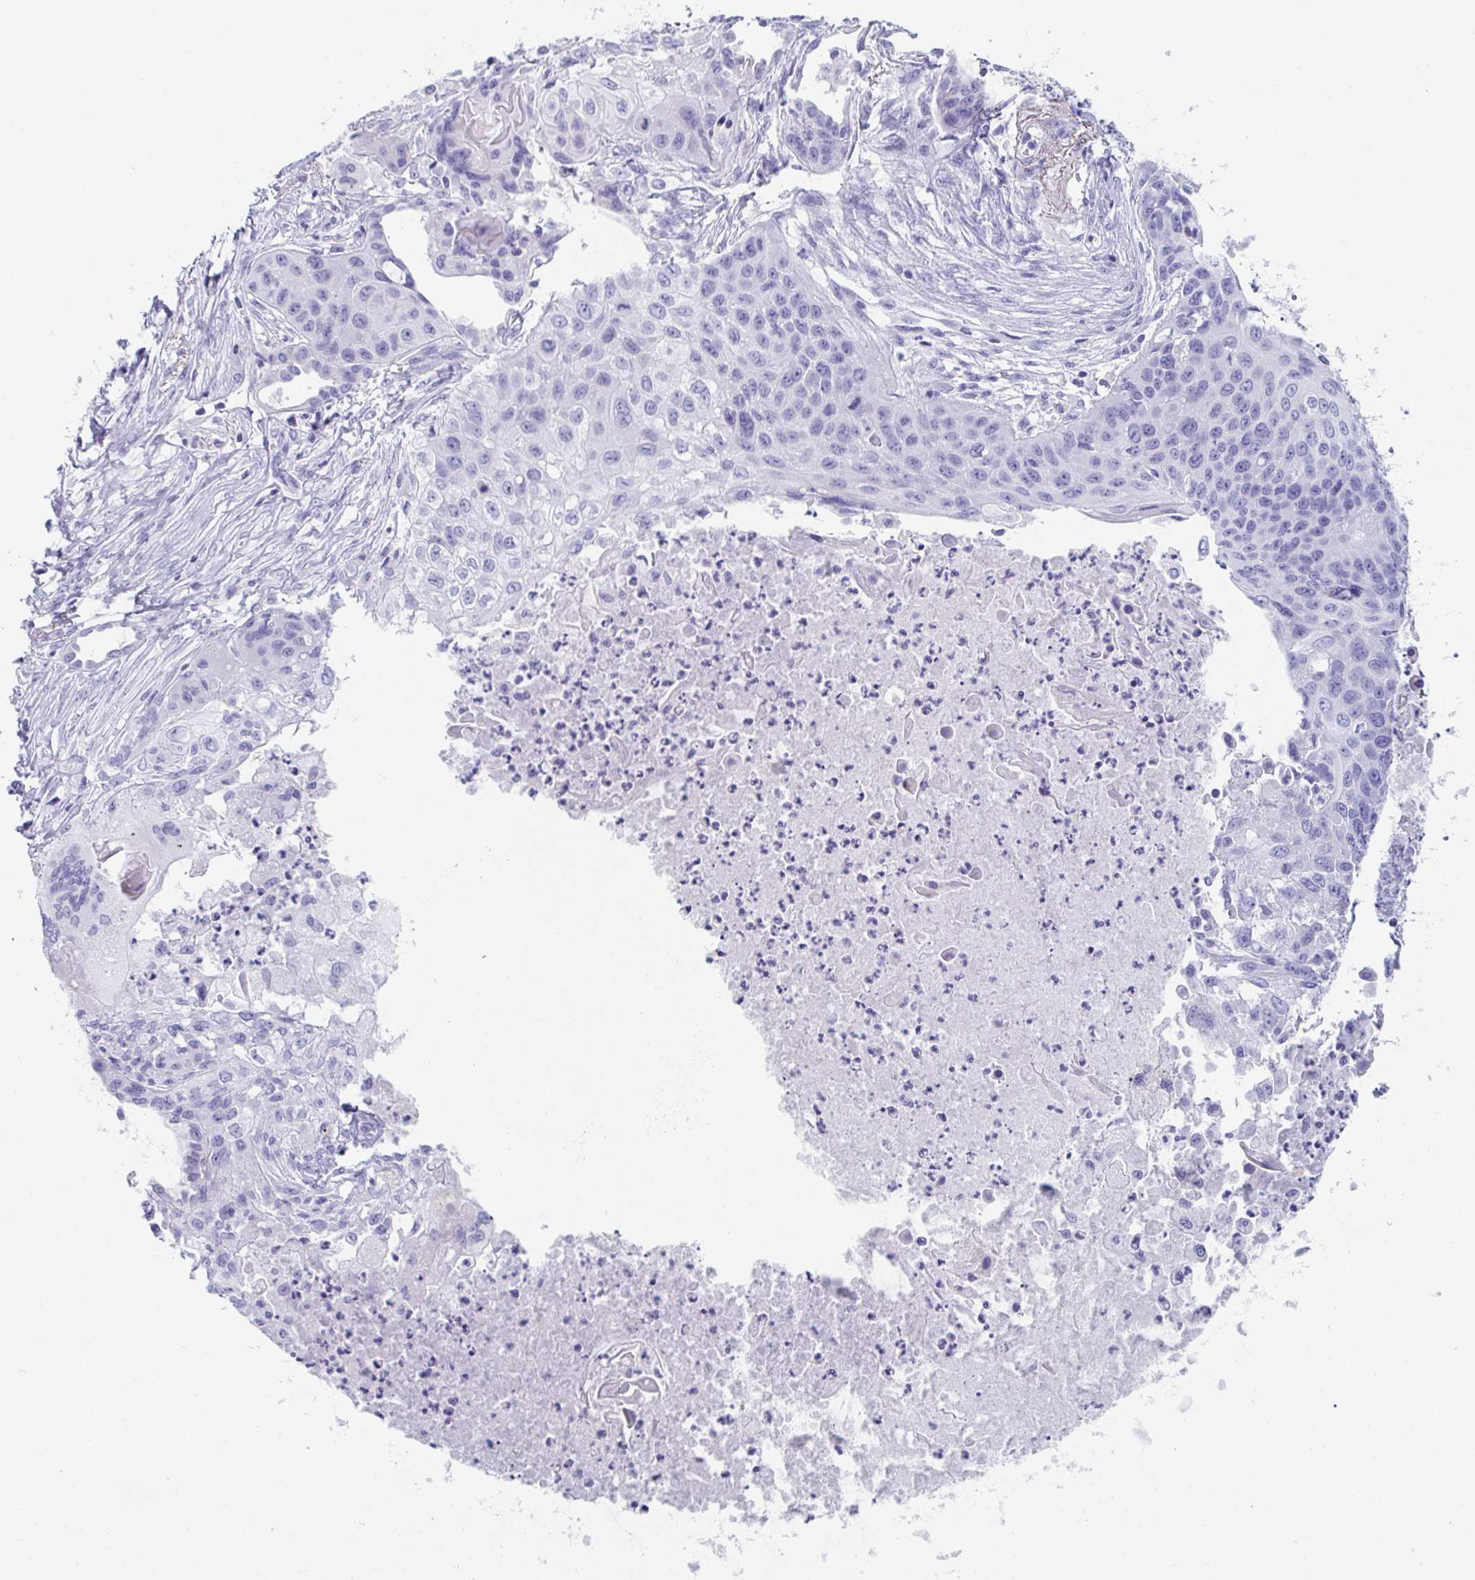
{"staining": {"intensity": "negative", "quantity": "none", "location": "none"}, "tissue": "lung cancer", "cell_type": "Tumor cells", "image_type": "cancer", "snomed": [{"axis": "morphology", "description": "Squamous cell carcinoma, NOS"}, {"axis": "topography", "description": "Lung"}], "caption": "IHC photomicrograph of neoplastic tissue: human lung squamous cell carcinoma stained with DAB (3,3'-diaminobenzidine) shows no significant protein staining in tumor cells.", "gene": "PLA2G1B", "patient": {"sex": "male", "age": 71}}